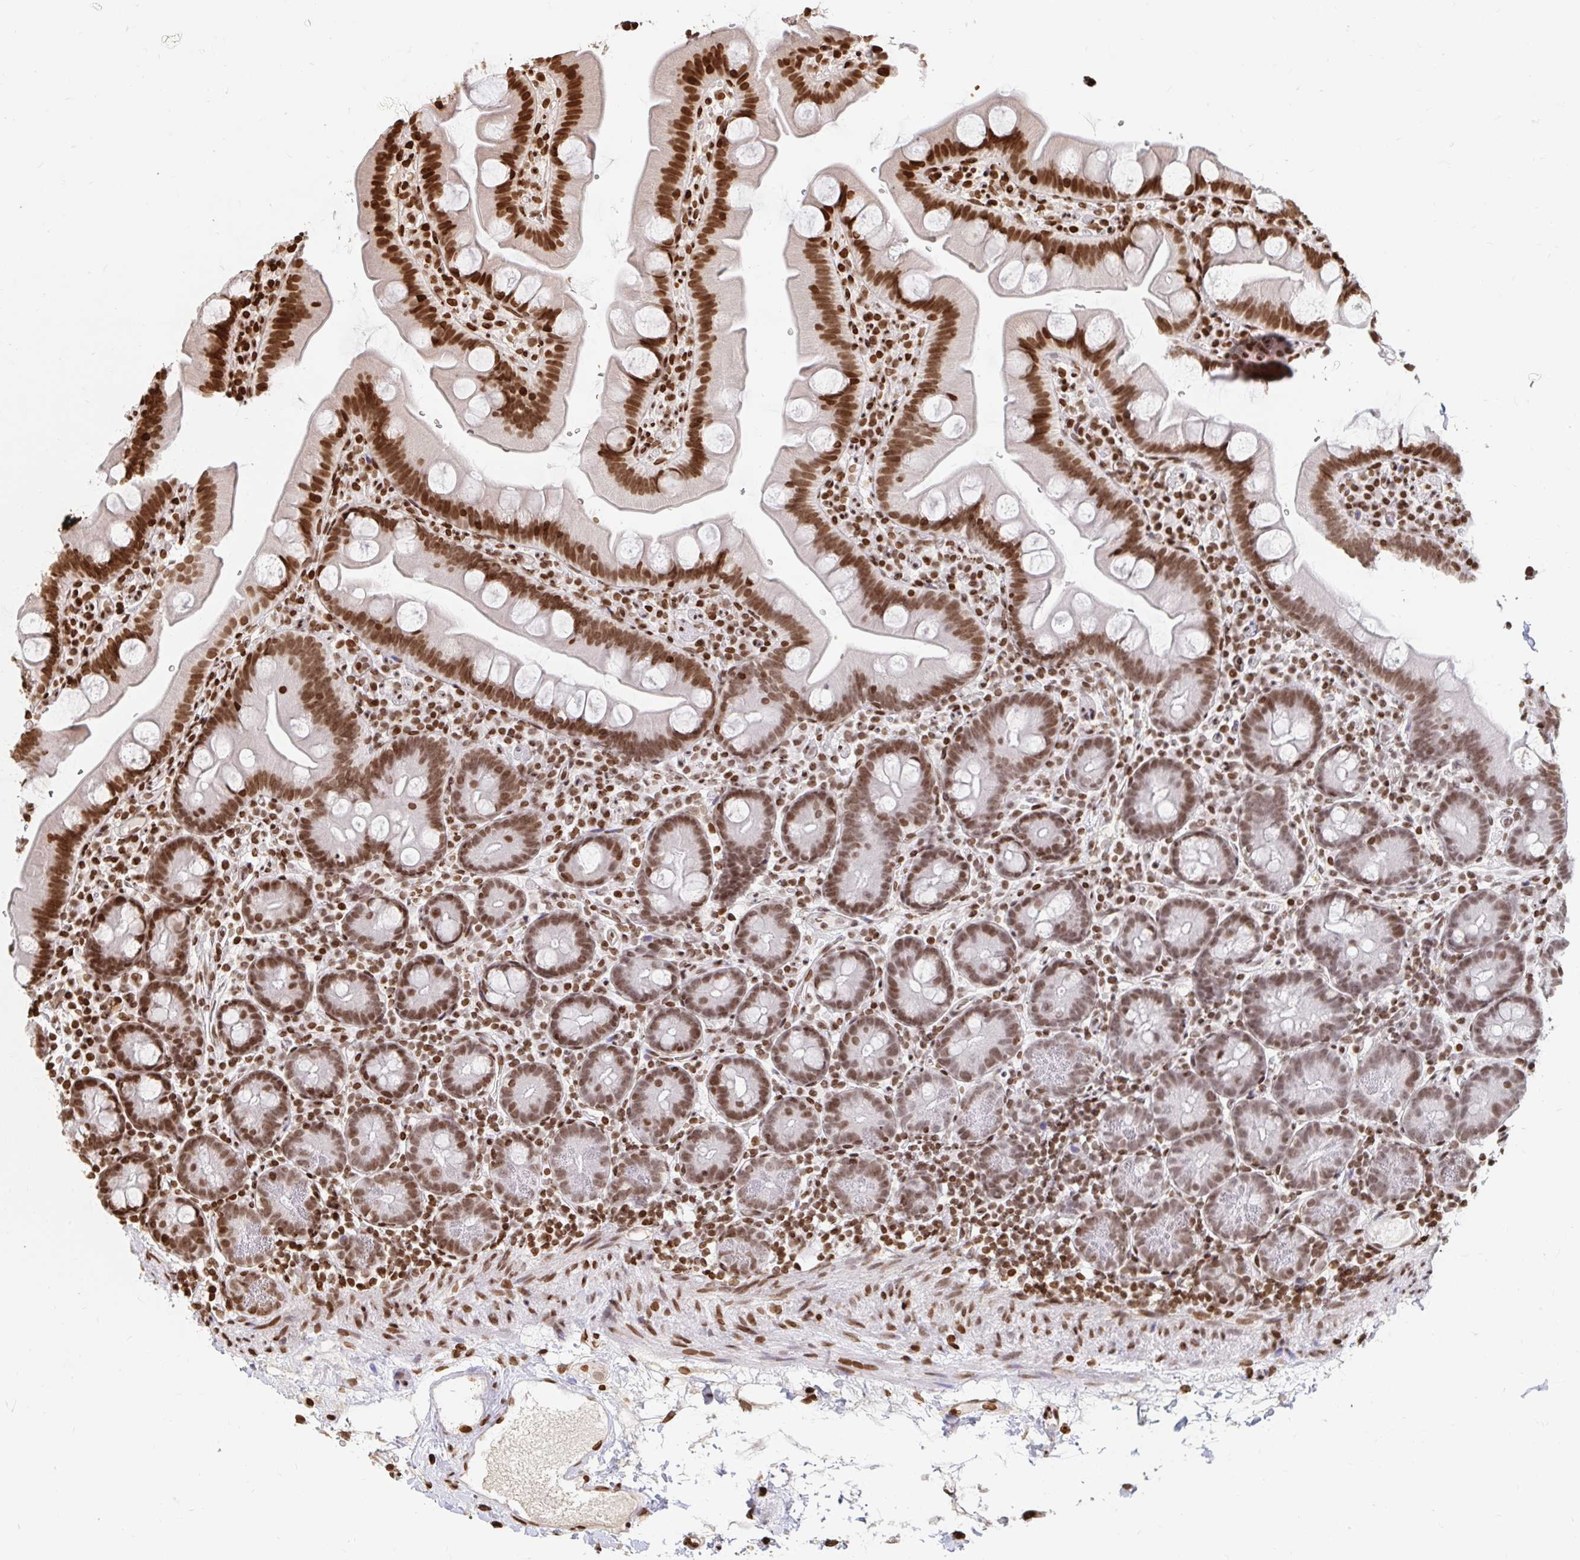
{"staining": {"intensity": "strong", "quantity": ">75%", "location": "nuclear"}, "tissue": "small intestine", "cell_type": "Glandular cells", "image_type": "normal", "snomed": [{"axis": "morphology", "description": "Normal tissue, NOS"}, {"axis": "topography", "description": "Small intestine"}], "caption": "Small intestine stained for a protein demonstrates strong nuclear positivity in glandular cells. (brown staining indicates protein expression, while blue staining denotes nuclei).", "gene": "H2BC5", "patient": {"sex": "female", "age": 68}}